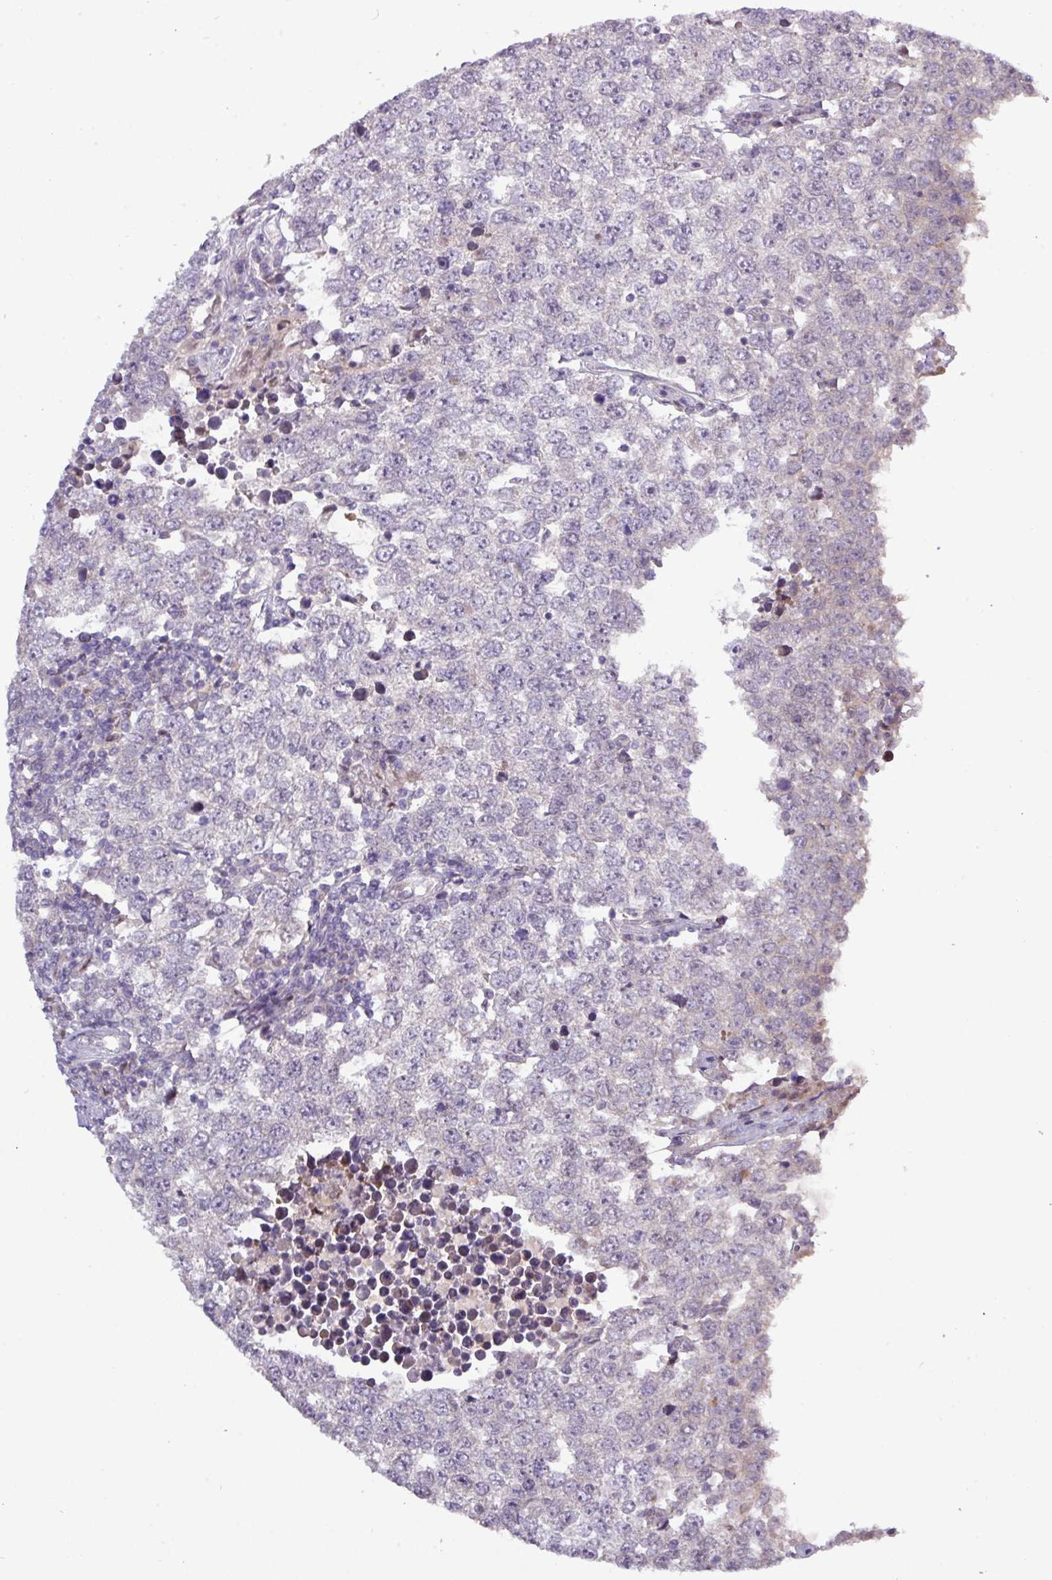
{"staining": {"intensity": "negative", "quantity": "none", "location": "none"}, "tissue": "testis cancer", "cell_type": "Tumor cells", "image_type": "cancer", "snomed": [{"axis": "morphology", "description": "Seminoma, NOS"}, {"axis": "morphology", "description": "Carcinoma, Embryonal, NOS"}, {"axis": "topography", "description": "Testis"}], "caption": "Immunohistochemical staining of testis seminoma reveals no significant positivity in tumor cells.", "gene": "RIPPLY1", "patient": {"sex": "male", "age": 28}}